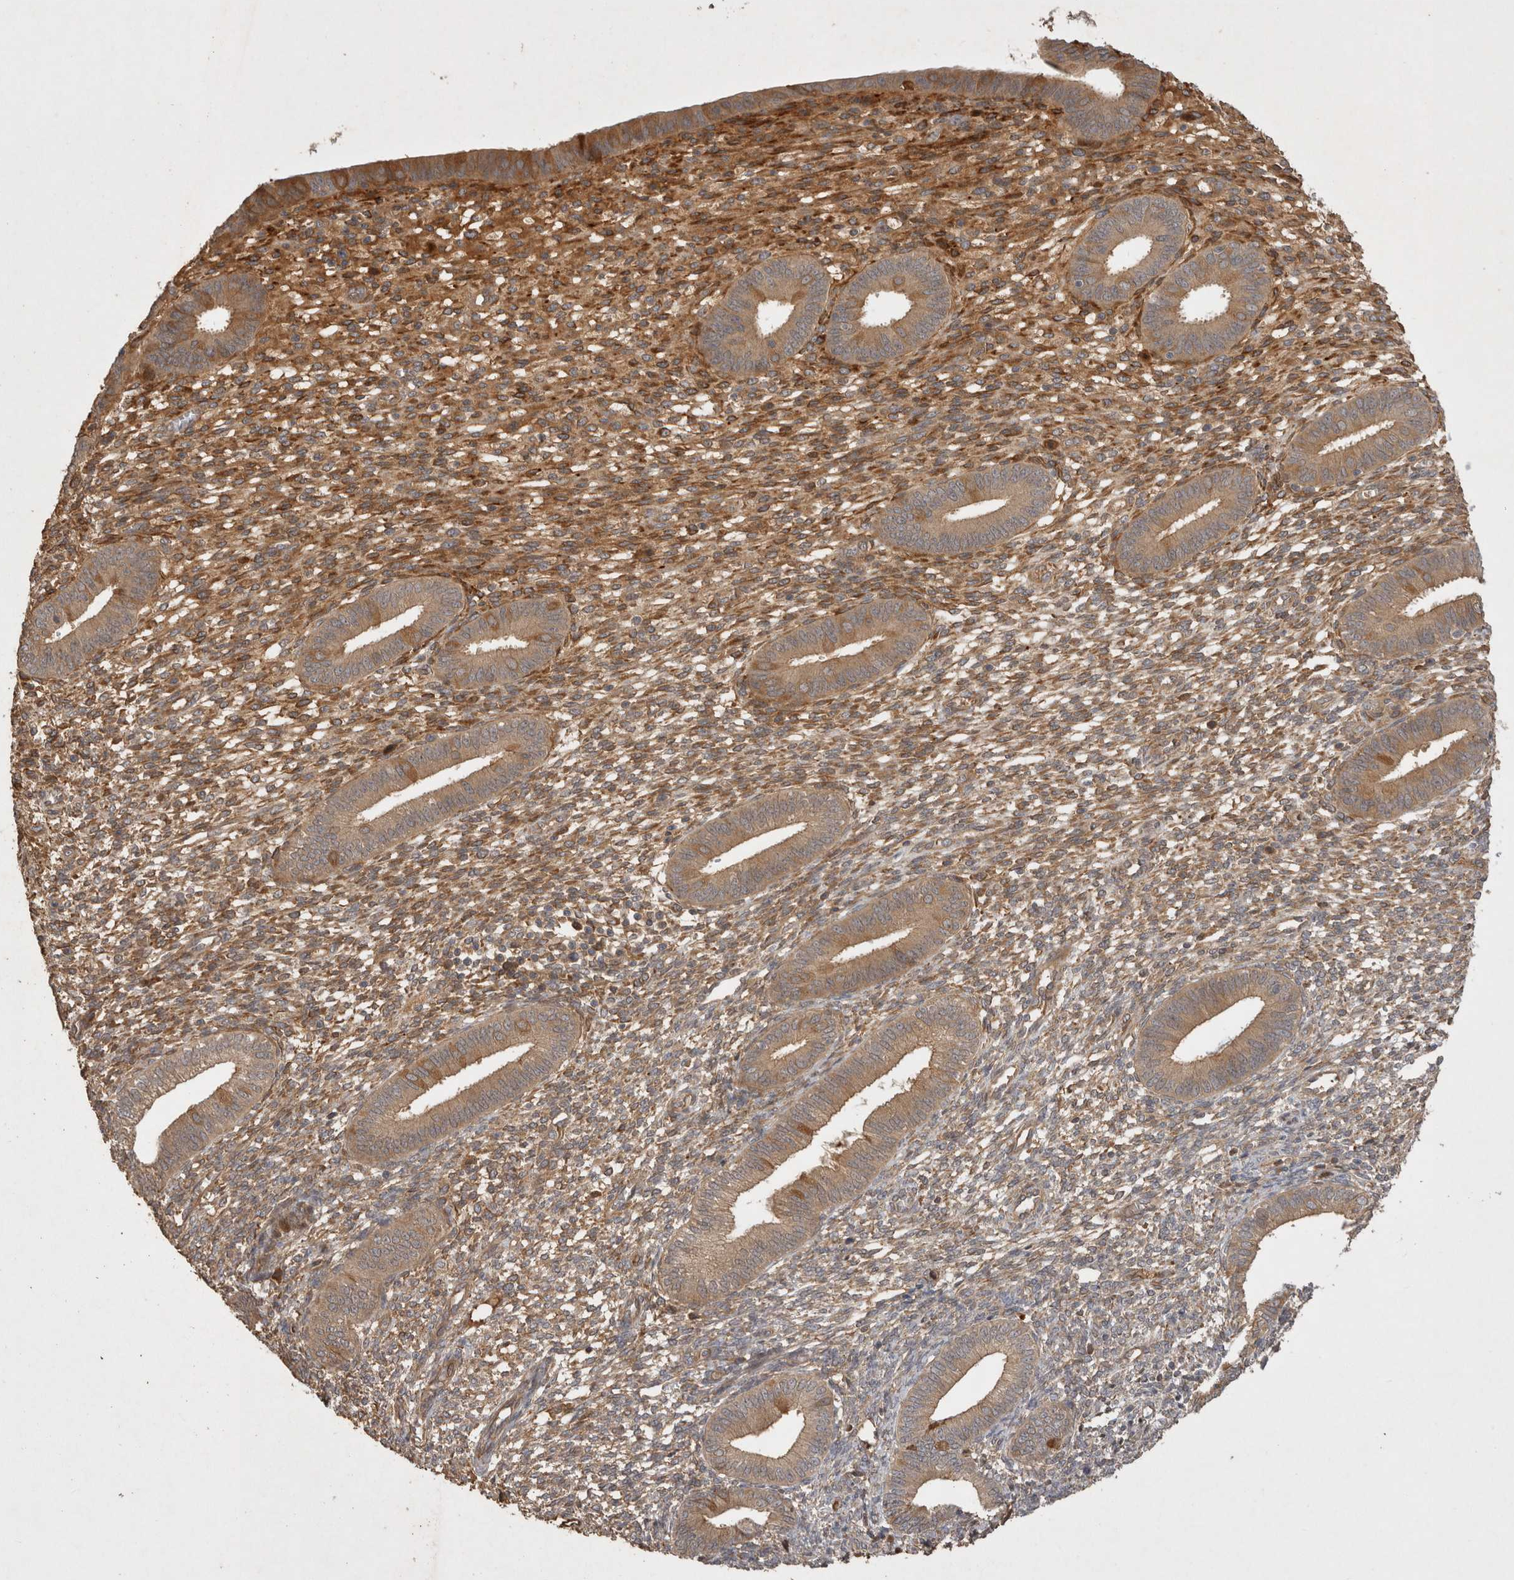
{"staining": {"intensity": "moderate", "quantity": "25%-75%", "location": "cytoplasmic/membranous"}, "tissue": "endometrium", "cell_type": "Cells in endometrial stroma", "image_type": "normal", "snomed": [{"axis": "morphology", "description": "Normal tissue, NOS"}, {"axis": "topography", "description": "Endometrium"}], "caption": "High-magnification brightfield microscopy of unremarkable endometrium stained with DAB (3,3'-diaminobenzidine) (brown) and counterstained with hematoxylin (blue). cells in endometrial stroma exhibit moderate cytoplasmic/membranous positivity is seen in about25%-75% of cells. The staining was performed using DAB (3,3'-diaminobenzidine), with brown indicating positive protein expression. Nuclei are stained blue with hematoxylin.", "gene": "PPP1R42", "patient": {"sex": "female", "age": 46}}